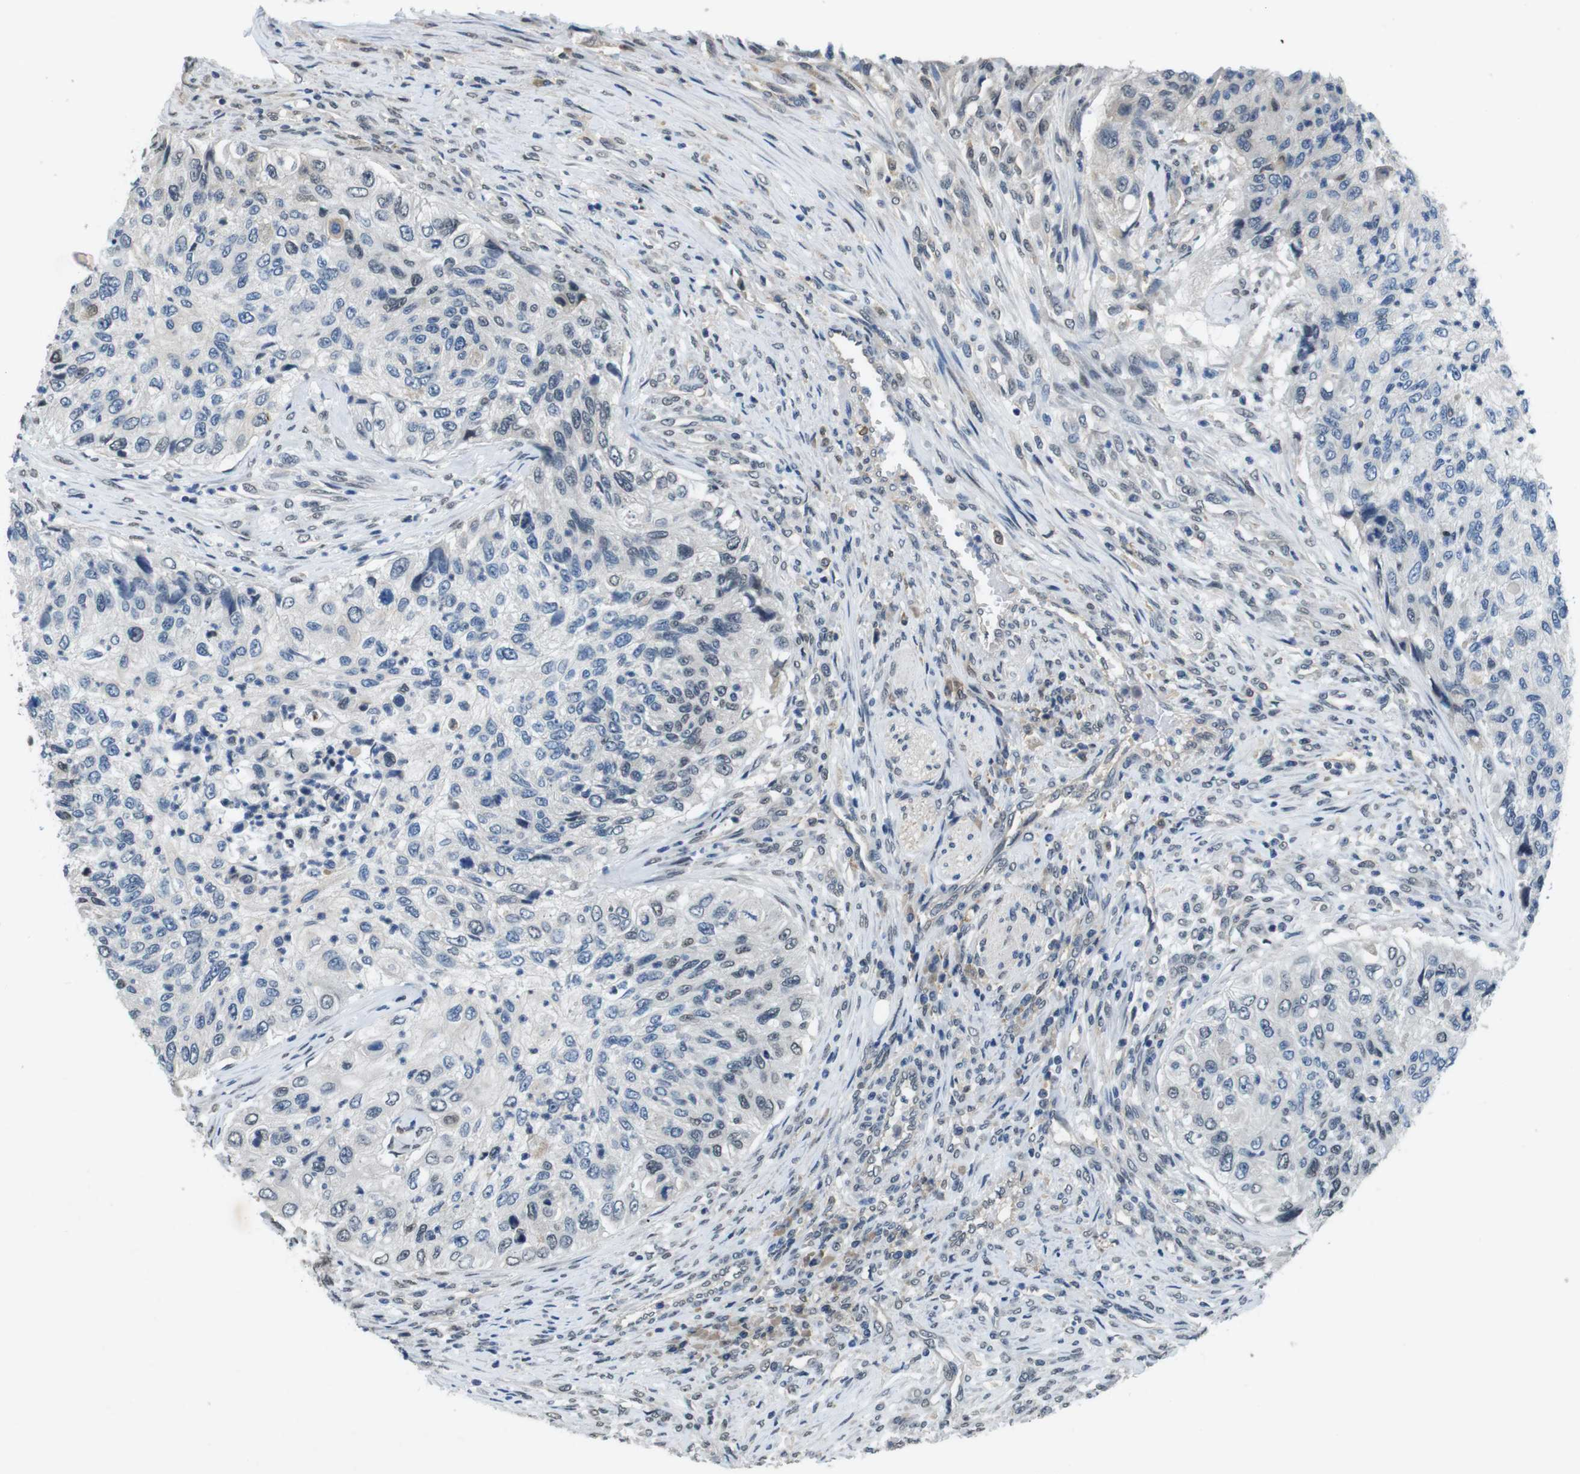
{"staining": {"intensity": "weak", "quantity": "<25%", "location": "nuclear"}, "tissue": "urothelial cancer", "cell_type": "Tumor cells", "image_type": "cancer", "snomed": [{"axis": "morphology", "description": "Urothelial carcinoma, High grade"}, {"axis": "topography", "description": "Urinary bladder"}], "caption": "Photomicrograph shows no protein expression in tumor cells of high-grade urothelial carcinoma tissue.", "gene": "CD163L1", "patient": {"sex": "female", "age": 60}}